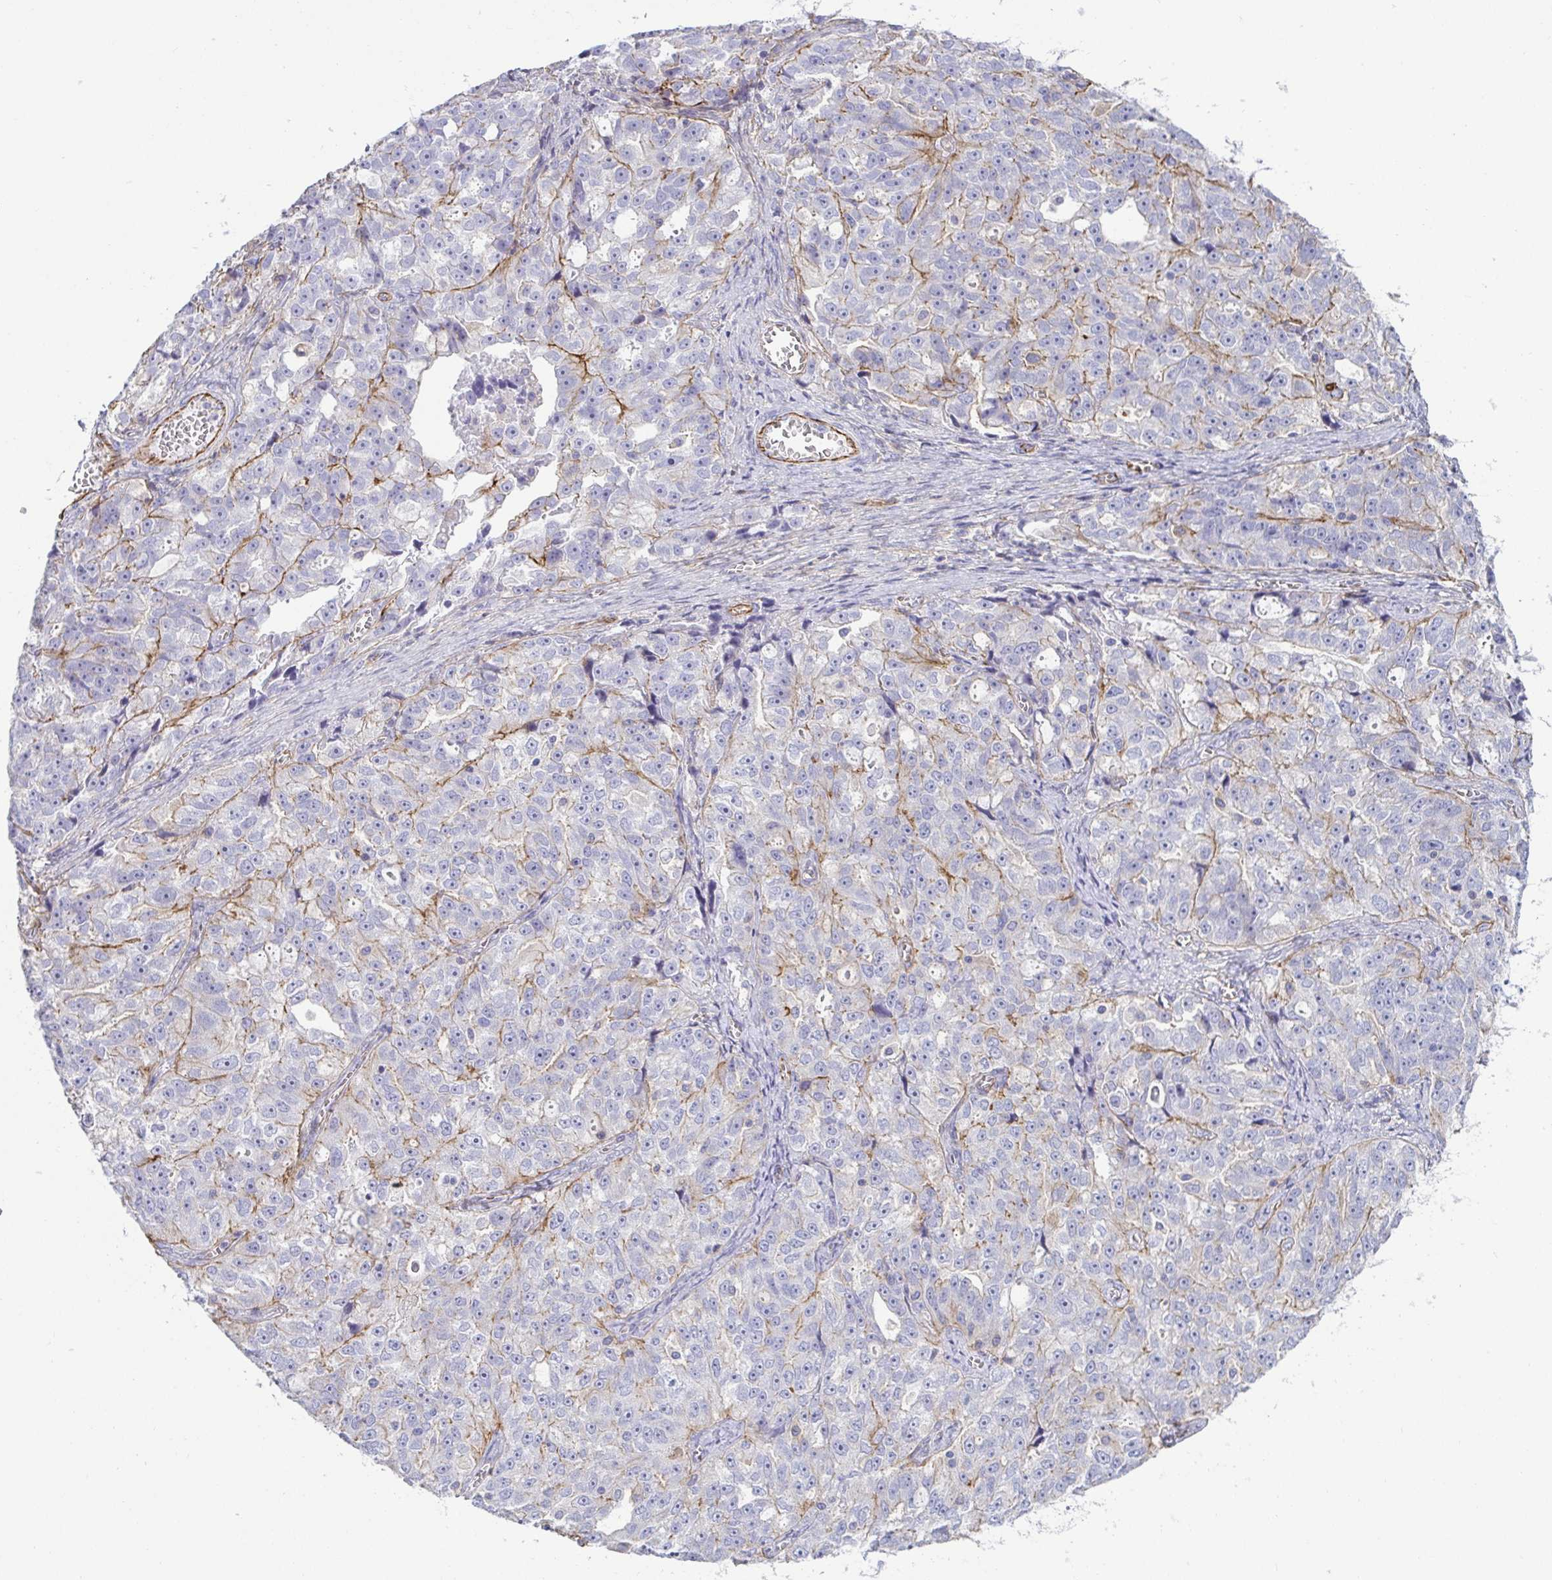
{"staining": {"intensity": "negative", "quantity": "none", "location": "none"}, "tissue": "ovarian cancer", "cell_type": "Tumor cells", "image_type": "cancer", "snomed": [{"axis": "morphology", "description": "Cystadenocarcinoma, serous, NOS"}, {"axis": "topography", "description": "Ovary"}], "caption": "IHC photomicrograph of neoplastic tissue: human ovarian cancer stained with DAB (3,3'-diaminobenzidine) demonstrates no significant protein expression in tumor cells.", "gene": "LIMA1", "patient": {"sex": "female", "age": 51}}